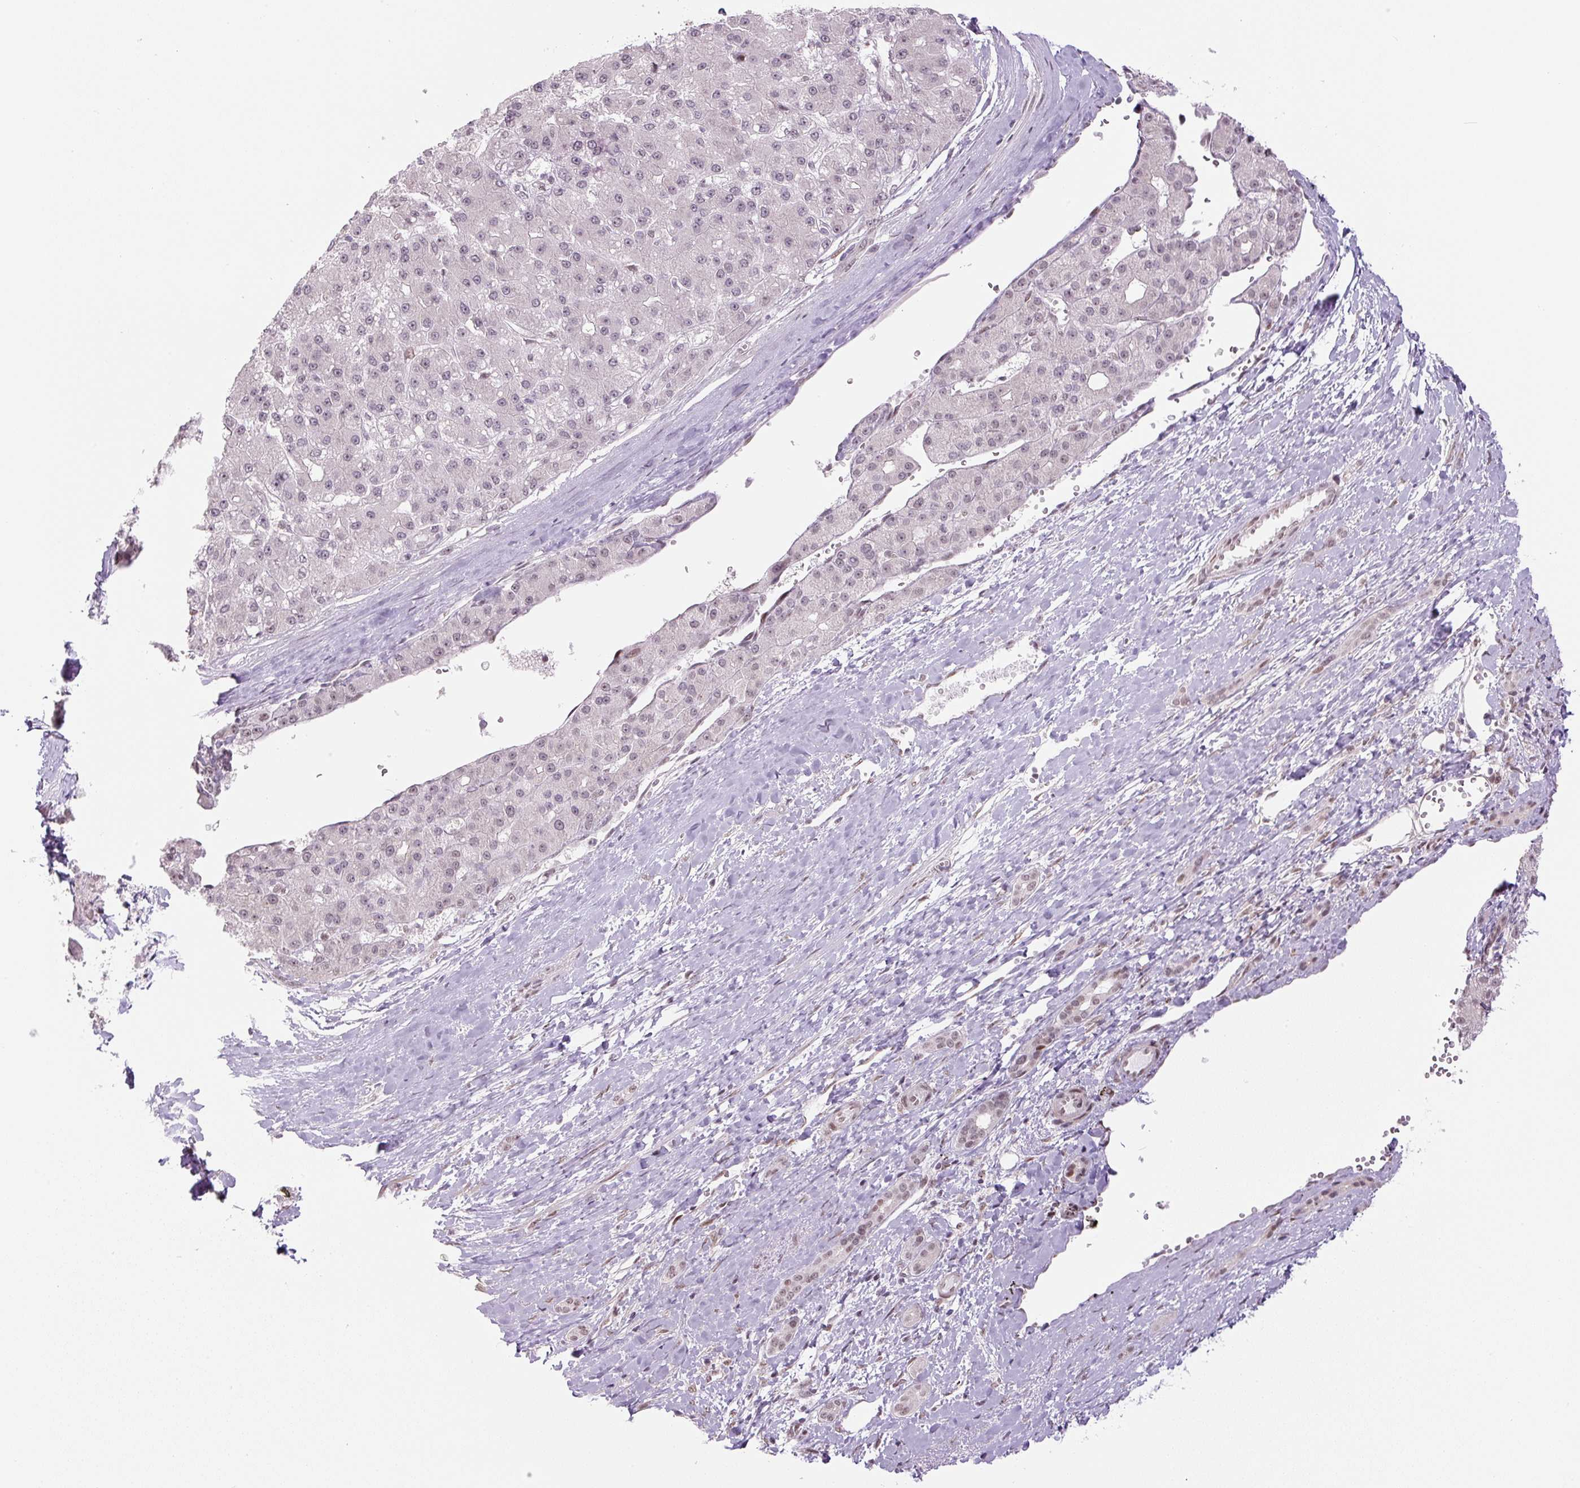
{"staining": {"intensity": "moderate", "quantity": "<25%", "location": "nuclear"}, "tissue": "liver cancer", "cell_type": "Tumor cells", "image_type": "cancer", "snomed": [{"axis": "morphology", "description": "Carcinoma, Hepatocellular, NOS"}, {"axis": "topography", "description": "Liver"}], "caption": "Liver cancer (hepatocellular carcinoma) tissue shows moderate nuclear expression in about <25% of tumor cells, visualized by immunohistochemistry. (Brightfield microscopy of DAB IHC at high magnification).", "gene": "TCFL5", "patient": {"sex": "male", "age": 67}}